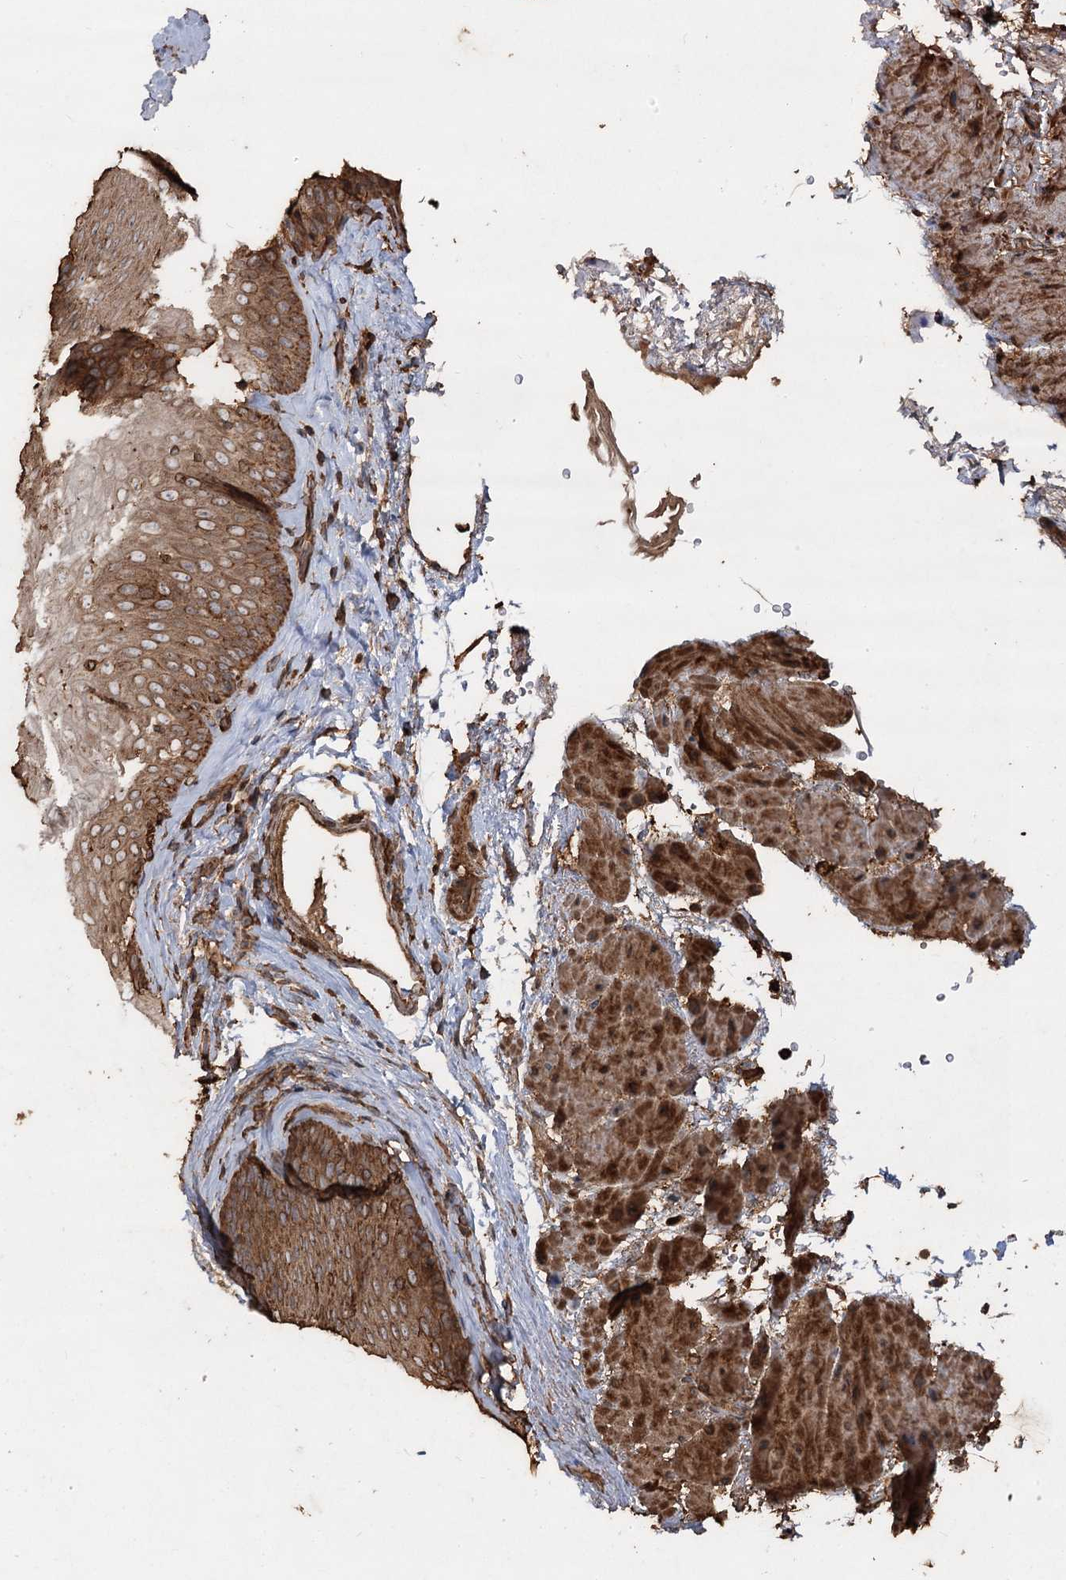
{"staining": {"intensity": "moderate", "quantity": ">75%", "location": "cytoplasmic/membranous"}, "tissue": "esophagus", "cell_type": "Squamous epithelial cells", "image_type": "normal", "snomed": [{"axis": "morphology", "description": "Normal tissue, NOS"}, {"axis": "topography", "description": "Esophagus"}], "caption": "Immunohistochemistry (IHC) image of benign esophagus: esophagus stained using immunohistochemistry shows medium levels of moderate protein expression localized specifically in the cytoplasmic/membranous of squamous epithelial cells, appearing as a cytoplasmic/membranous brown color.", "gene": "PIK3C2A", "patient": {"sex": "female", "age": 66}}